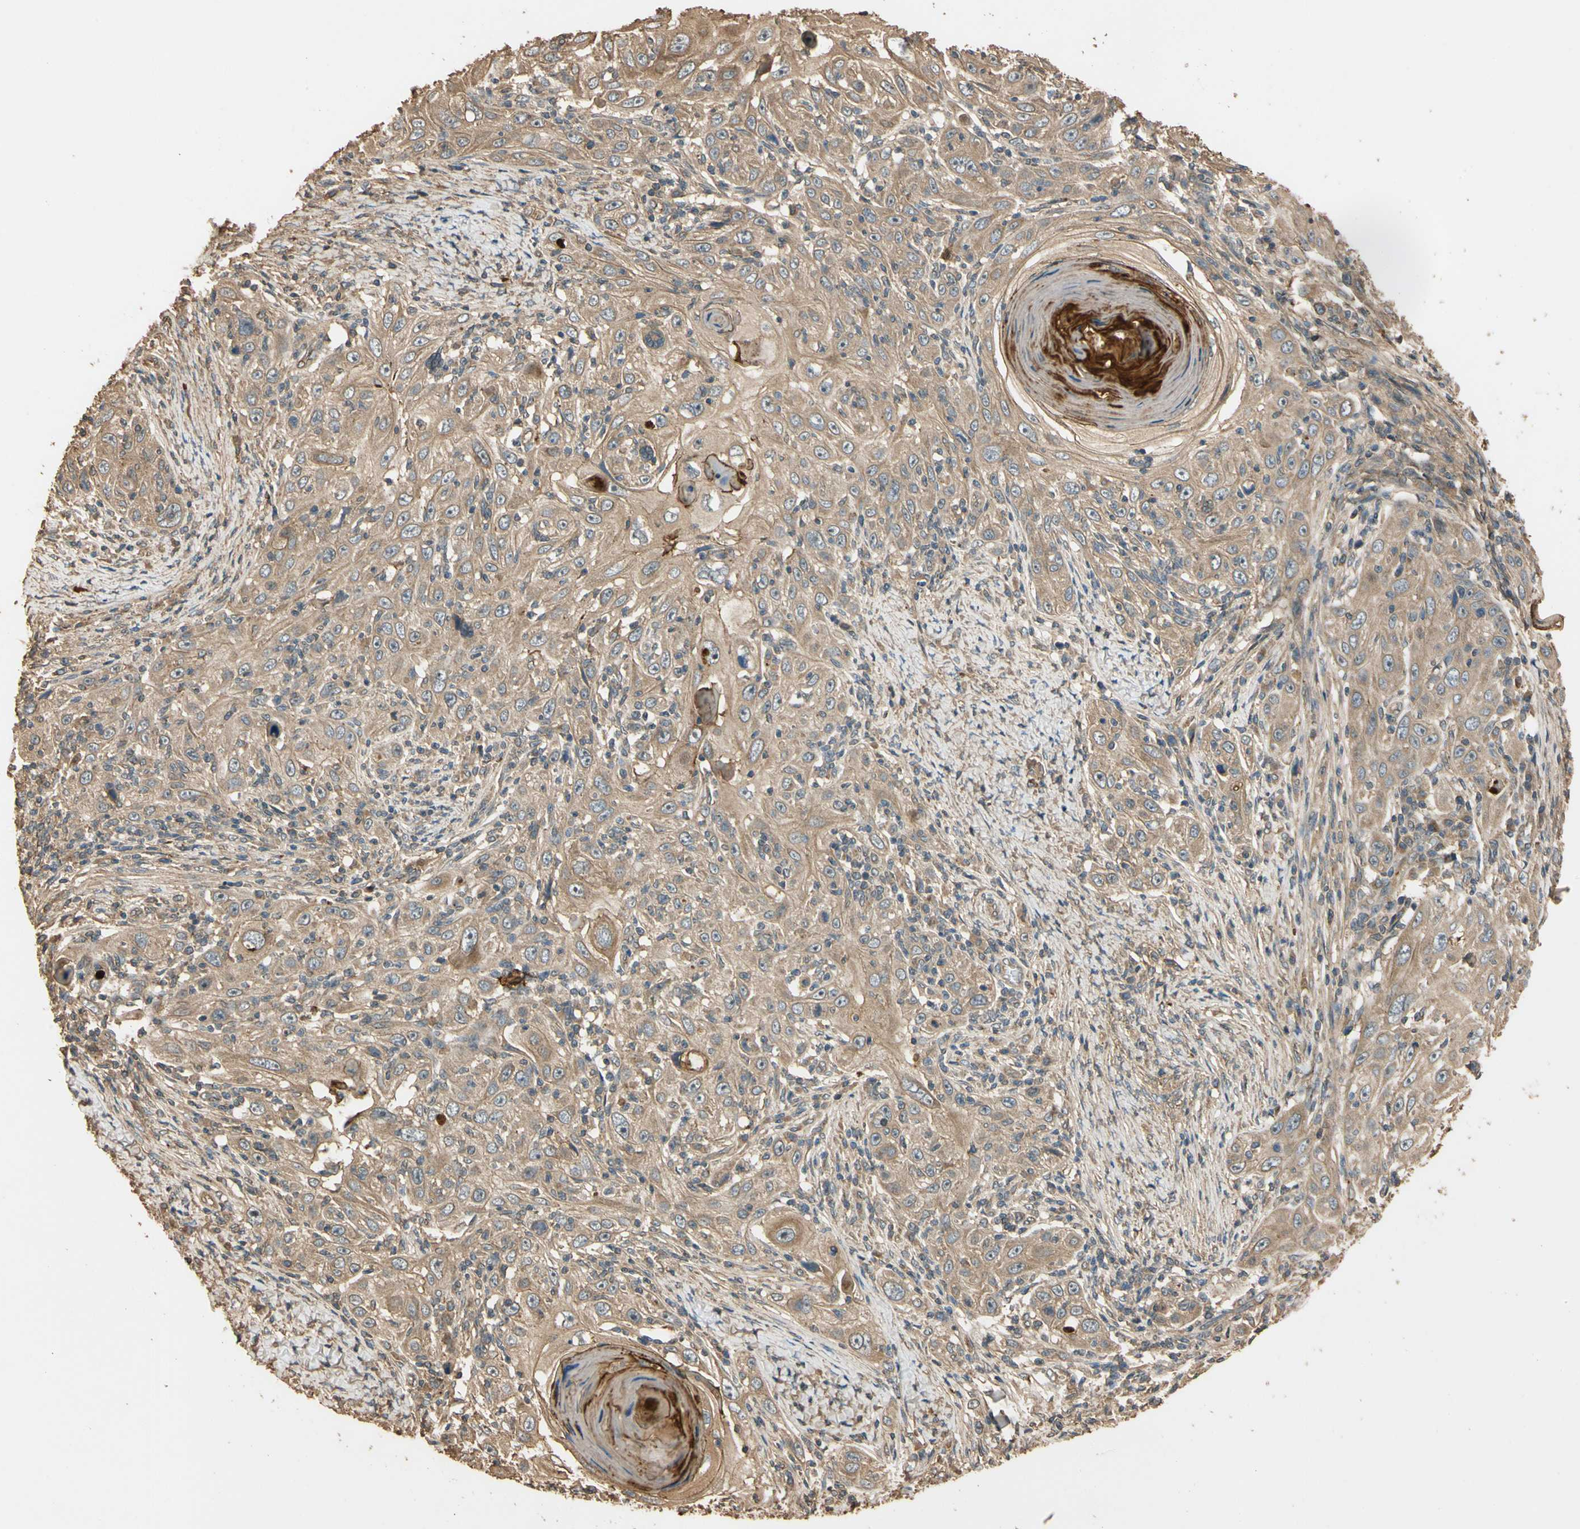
{"staining": {"intensity": "moderate", "quantity": ">75%", "location": "cytoplasmic/membranous"}, "tissue": "skin cancer", "cell_type": "Tumor cells", "image_type": "cancer", "snomed": [{"axis": "morphology", "description": "Squamous cell carcinoma, NOS"}, {"axis": "topography", "description": "Skin"}], "caption": "Immunohistochemistry (DAB) staining of squamous cell carcinoma (skin) exhibits moderate cytoplasmic/membranous protein expression in about >75% of tumor cells.", "gene": "MGRN1", "patient": {"sex": "female", "age": 88}}